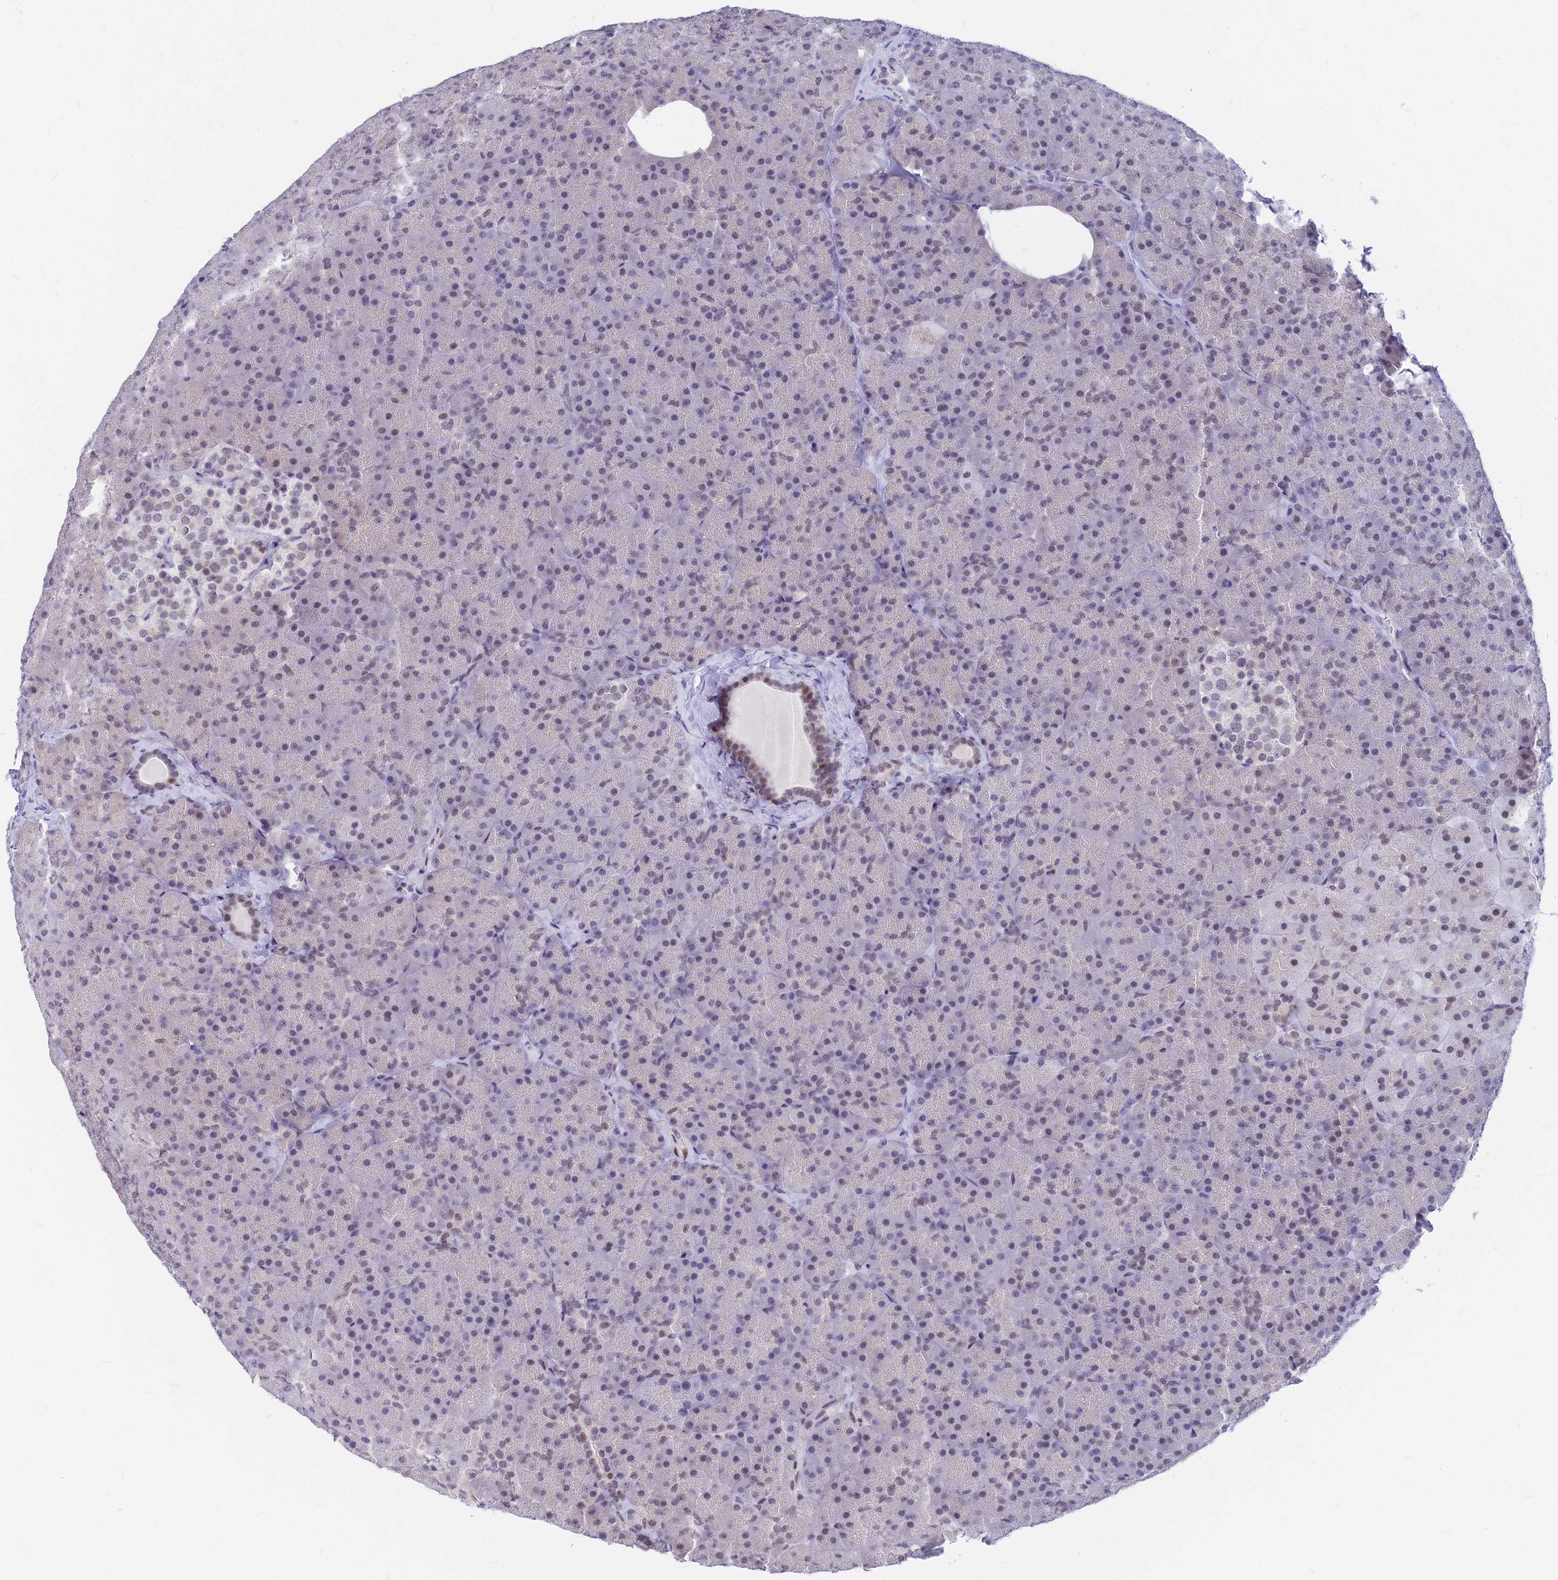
{"staining": {"intensity": "weak", "quantity": "25%-75%", "location": "nuclear"}, "tissue": "pancreas", "cell_type": "Exocrine glandular cells", "image_type": "normal", "snomed": [{"axis": "morphology", "description": "Normal tissue, NOS"}, {"axis": "topography", "description": "Pancreas"}], "caption": "IHC of benign pancreas shows low levels of weak nuclear staining in about 25%-75% of exocrine glandular cells.", "gene": "KCTD13", "patient": {"sex": "male", "age": 36}}